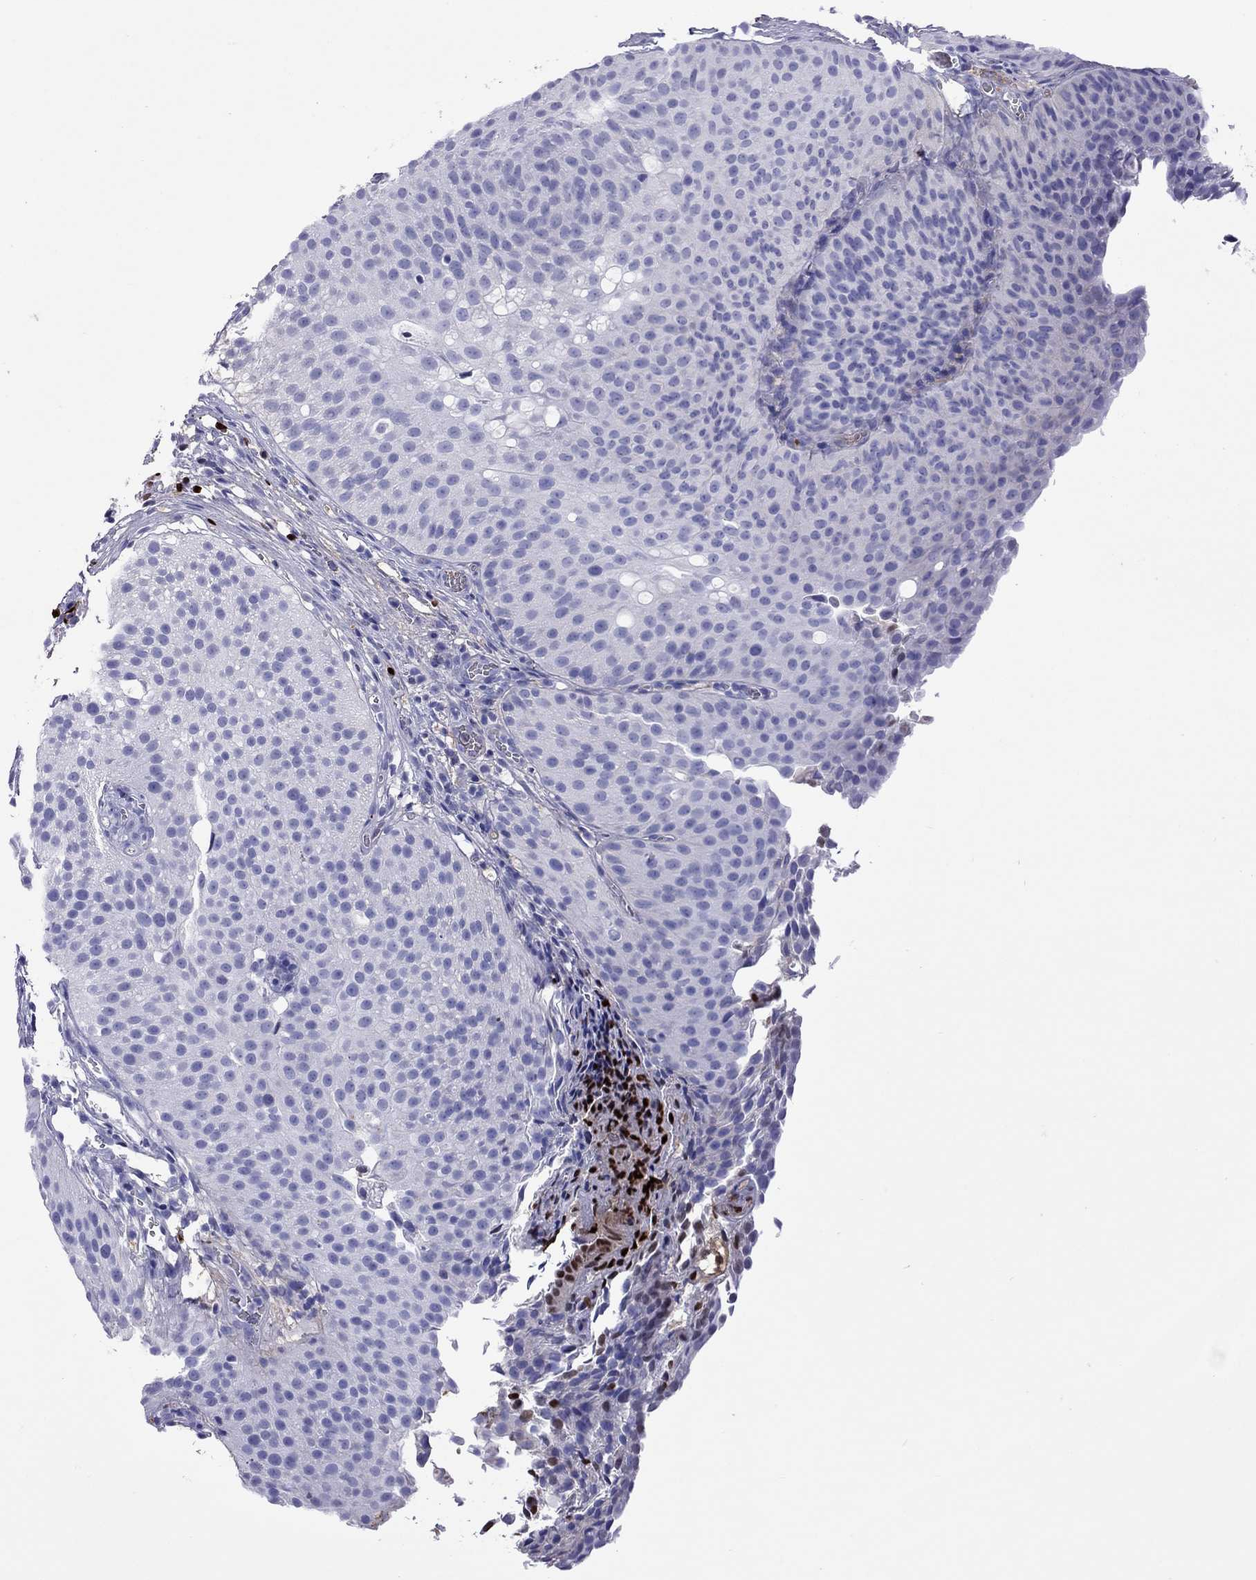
{"staining": {"intensity": "negative", "quantity": "none", "location": "none"}, "tissue": "urothelial cancer", "cell_type": "Tumor cells", "image_type": "cancer", "snomed": [{"axis": "morphology", "description": "Urothelial carcinoma, Low grade"}, {"axis": "topography", "description": "Urinary bladder"}], "caption": "DAB immunohistochemical staining of human low-grade urothelial carcinoma displays no significant expression in tumor cells.", "gene": "SERPINA3", "patient": {"sex": "male", "age": 80}}